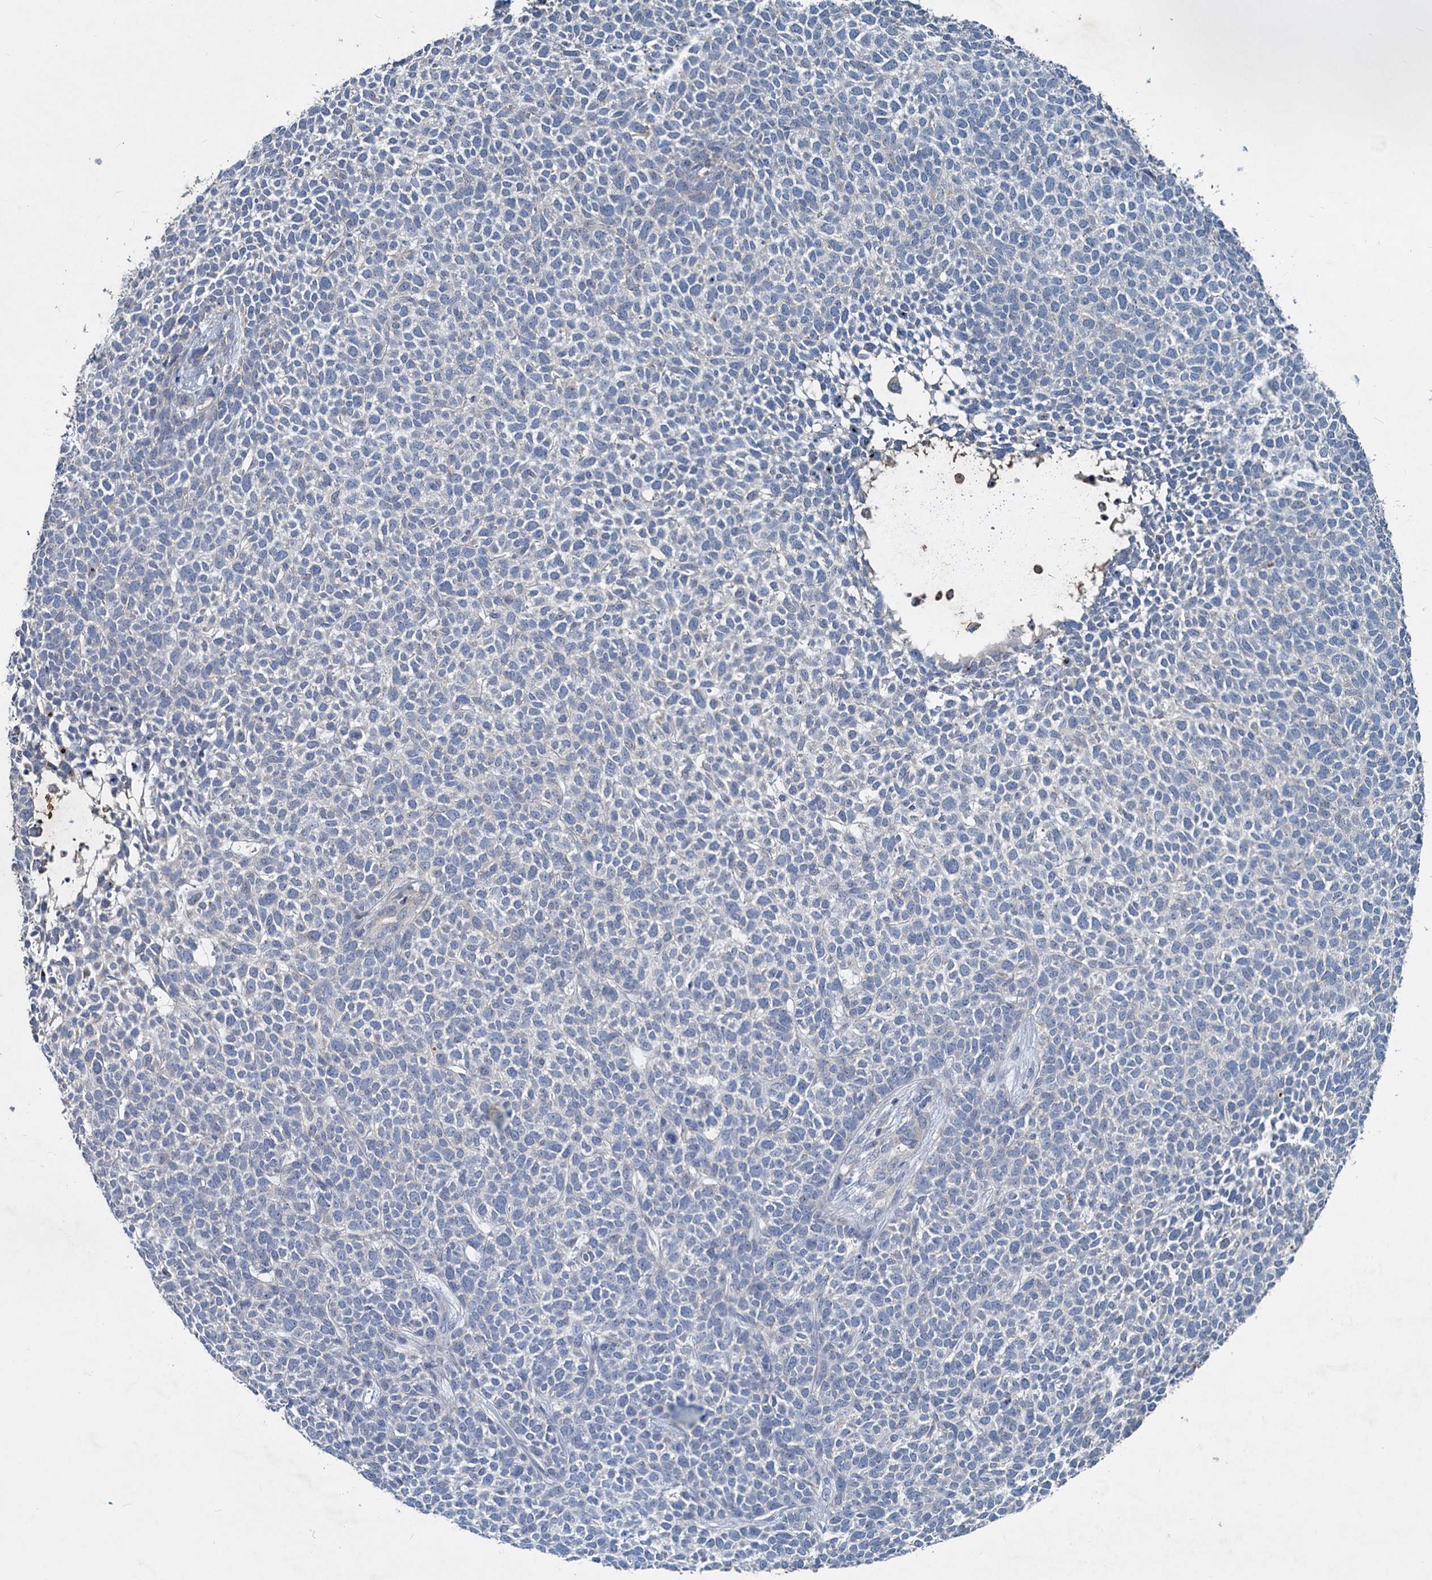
{"staining": {"intensity": "negative", "quantity": "none", "location": "none"}, "tissue": "skin cancer", "cell_type": "Tumor cells", "image_type": "cancer", "snomed": [{"axis": "morphology", "description": "Basal cell carcinoma"}, {"axis": "topography", "description": "Skin"}], "caption": "A histopathology image of skin cancer (basal cell carcinoma) stained for a protein reveals no brown staining in tumor cells.", "gene": "SLC2A7", "patient": {"sex": "female", "age": 84}}